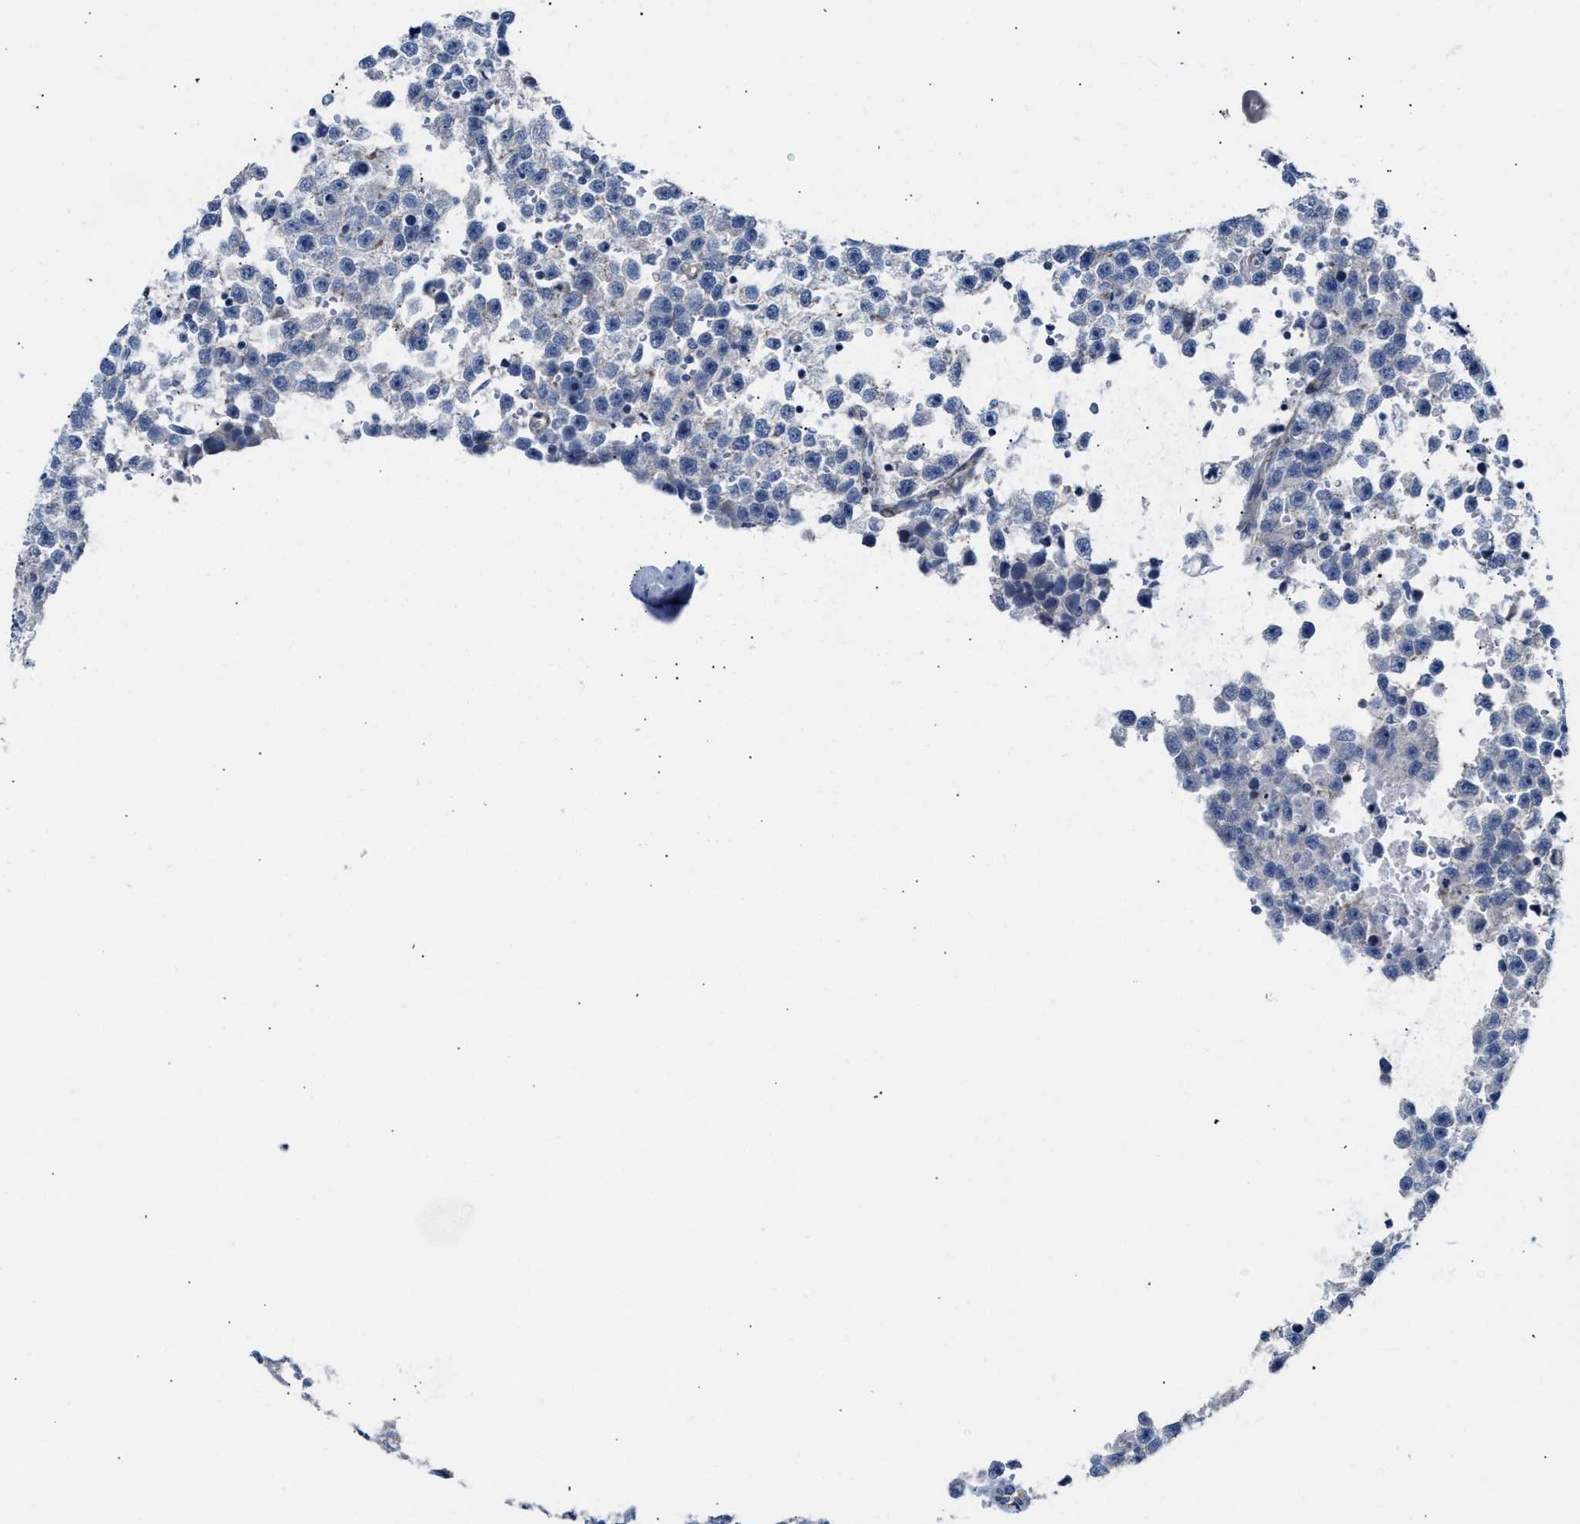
{"staining": {"intensity": "negative", "quantity": "none", "location": "none"}, "tissue": "testis cancer", "cell_type": "Tumor cells", "image_type": "cancer", "snomed": [{"axis": "morphology", "description": "Seminoma, NOS"}, {"axis": "topography", "description": "Testis"}], "caption": "Immunohistochemical staining of human seminoma (testis) shows no significant expression in tumor cells.", "gene": "FHL1", "patient": {"sex": "male", "age": 33}}